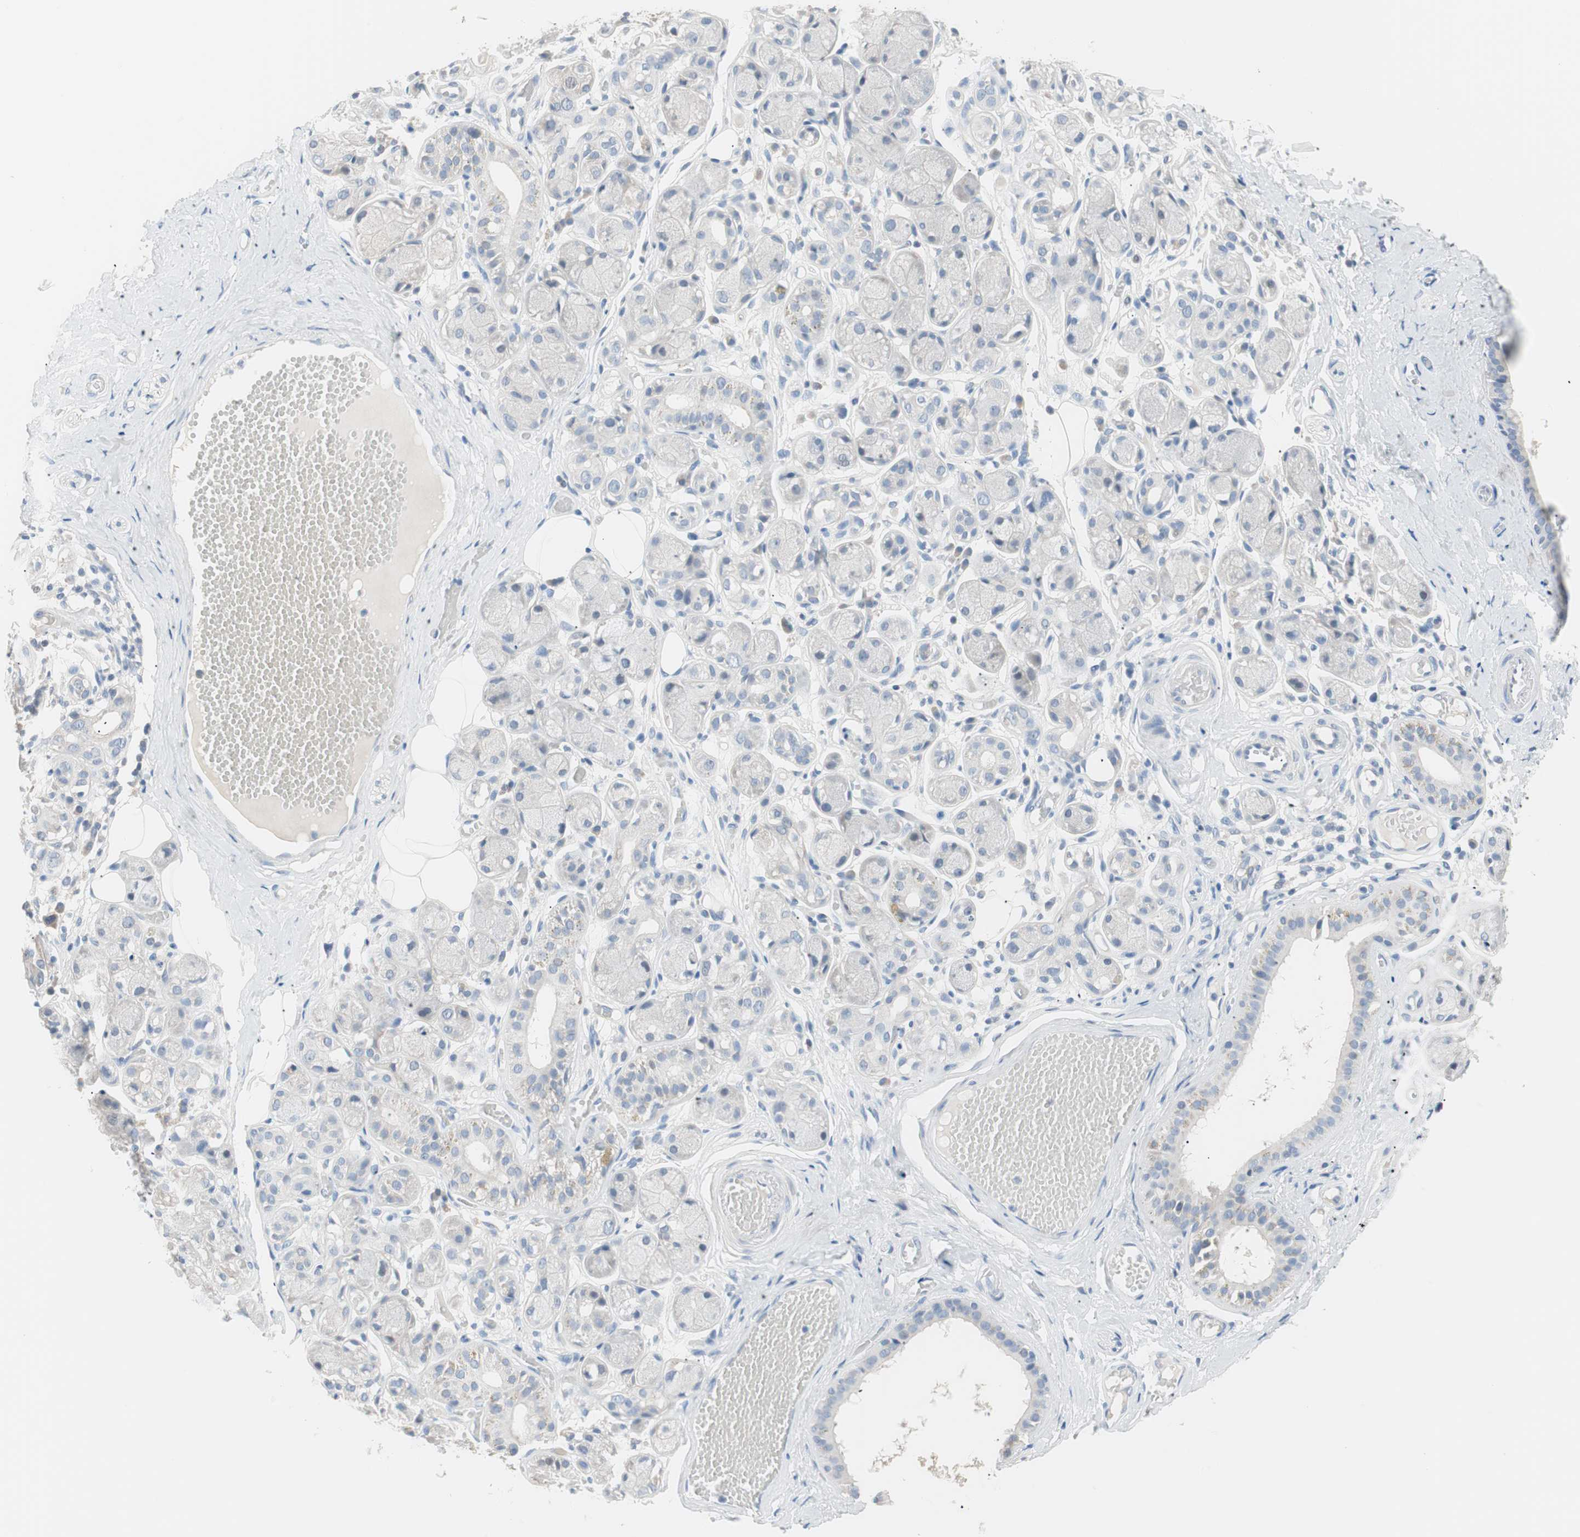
{"staining": {"intensity": "negative", "quantity": "none", "location": "none"}, "tissue": "adipose tissue", "cell_type": "Adipocytes", "image_type": "normal", "snomed": [{"axis": "morphology", "description": "Normal tissue, NOS"}, {"axis": "morphology", "description": "Inflammation, NOS"}, {"axis": "topography", "description": "Vascular tissue"}, {"axis": "topography", "description": "Salivary gland"}], "caption": "DAB immunohistochemical staining of normal adipose tissue exhibits no significant positivity in adipocytes.", "gene": "VIL1", "patient": {"sex": "female", "age": 75}}